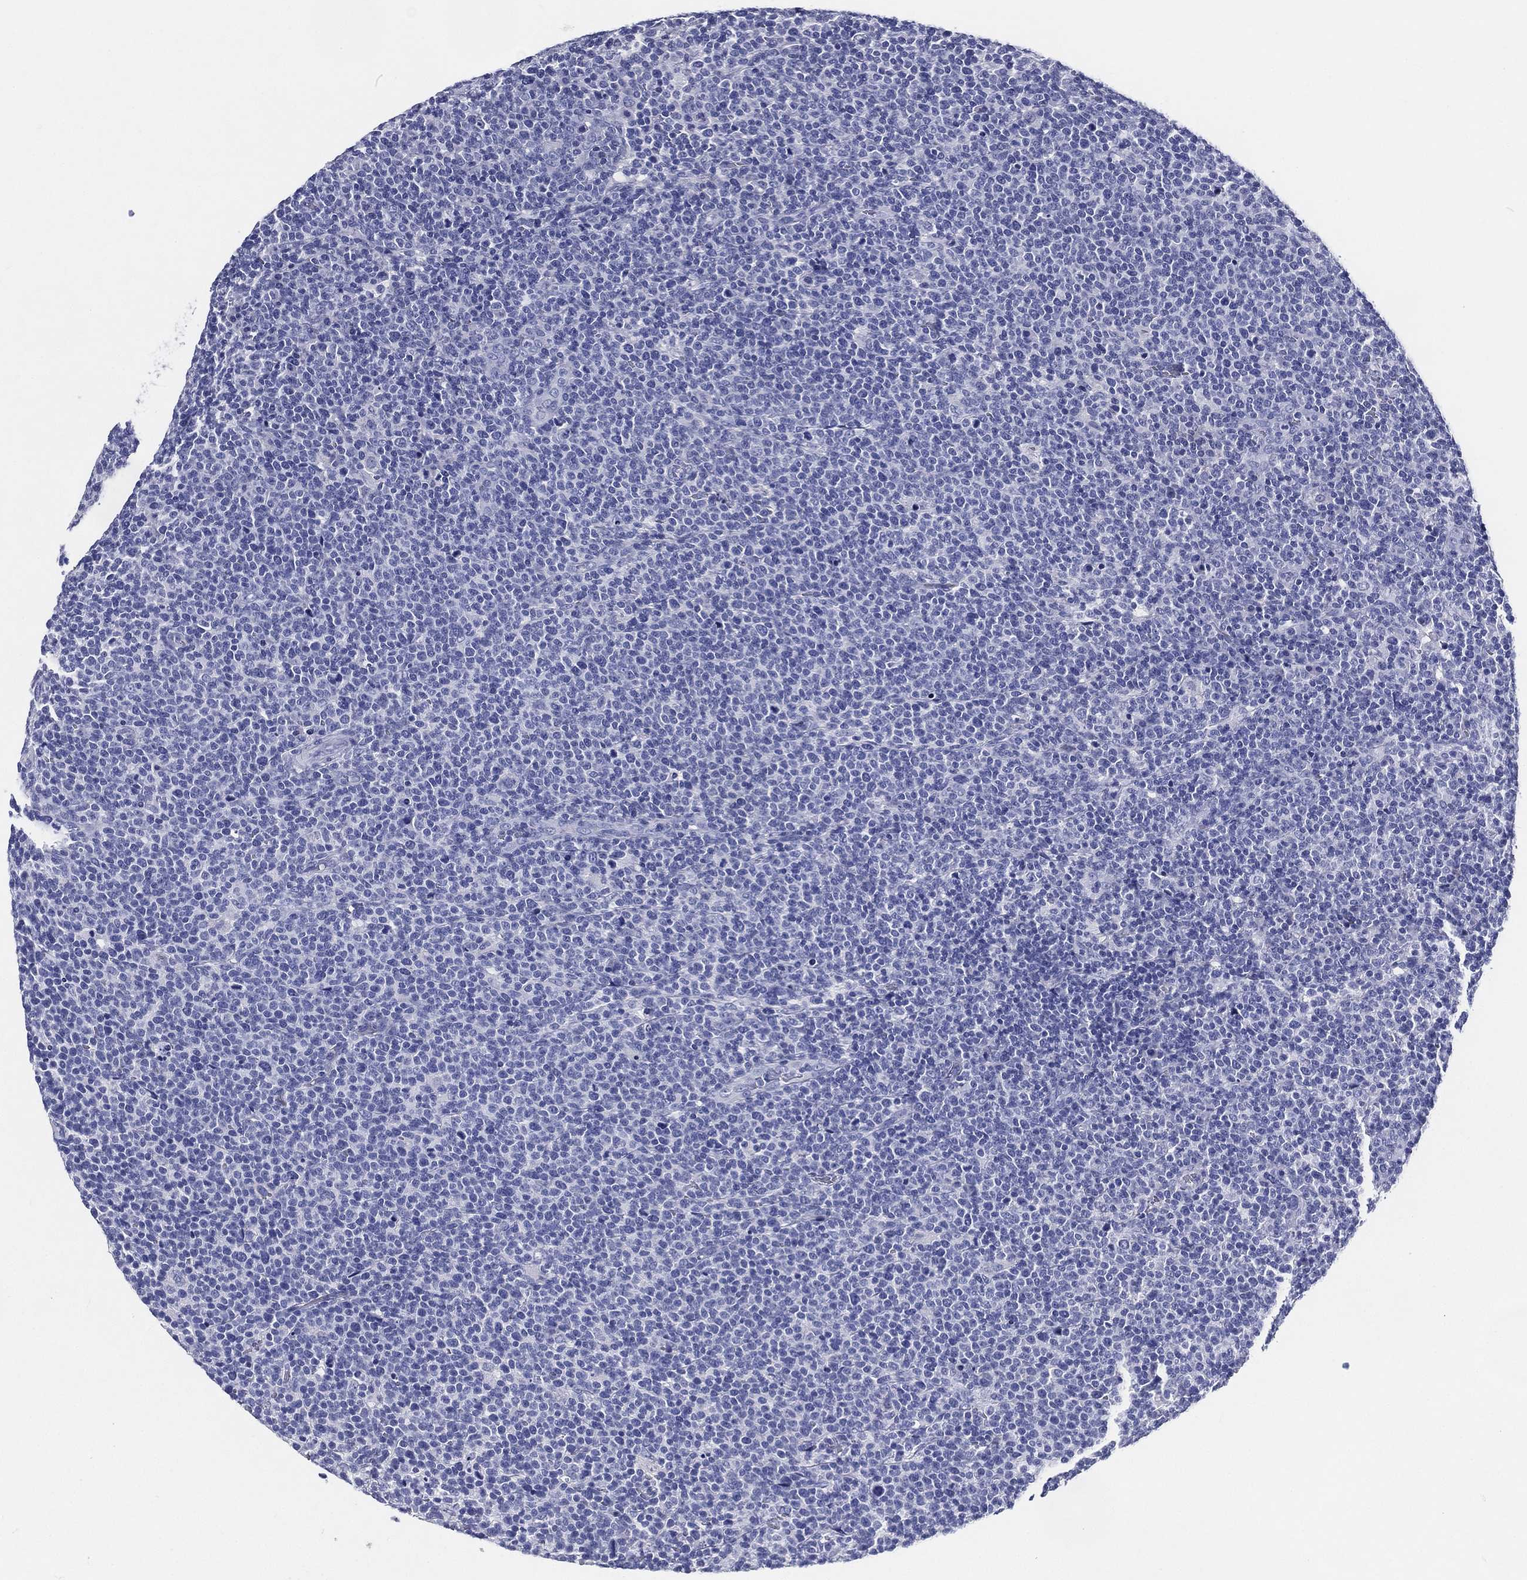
{"staining": {"intensity": "negative", "quantity": "none", "location": "none"}, "tissue": "lymphoma", "cell_type": "Tumor cells", "image_type": "cancer", "snomed": [{"axis": "morphology", "description": "Malignant lymphoma, non-Hodgkin's type, High grade"}, {"axis": "topography", "description": "Lymph node"}], "caption": "DAB (3,3'-diaminobenzidine) immunohistochemical staining of human malignant lymphoma, non-Hodgkin's type (high-grade) displays no significant expression in tumor cells. Brightfield microscopy of immunohistochemistry (IHC) stained with DAB (brown) and hematoxylin (blue), captured at high magnification.", "gene": "ACE2", "patient": {"sex": "male", "age": 61}}